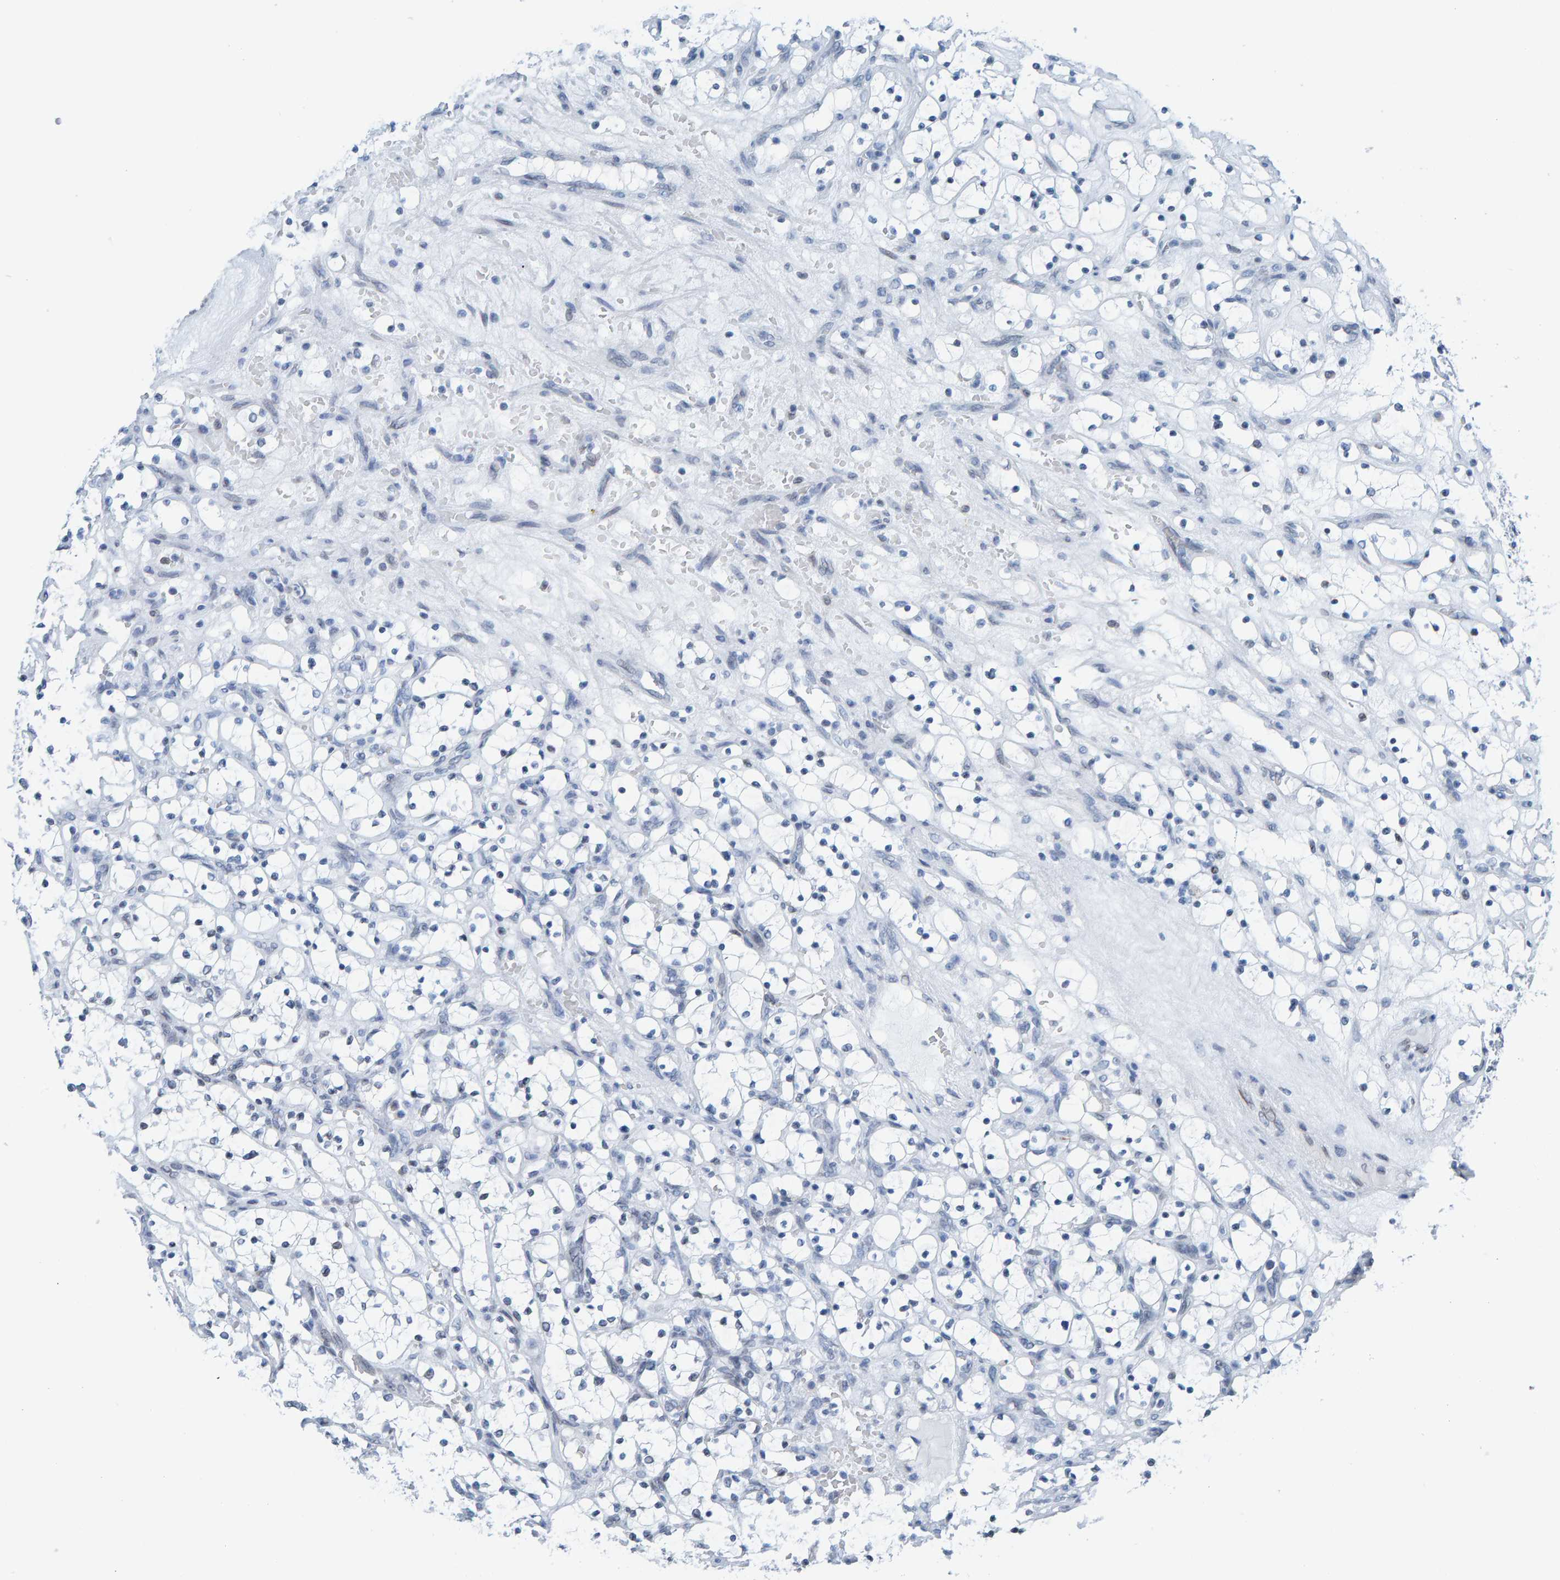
{"staining": {"intensity": "negative", "quantity": "none", "location": "none"}, "tissue": "renal cancer", "cell_type": "Tumor cells", "image_type": "cancer", "snomed": [{"axis": "morphology", "description": "Adenocarcinoma, NOS"}, {"axis": "topography", "description": "Kidney"}], "caption": "Immunohistochemical staining of human renal cancer (adenocarcinoma) displays no significant positivity in tumor cells.", "gene": "LMNB2", "patient": {"sex": "female", "age": 69}}